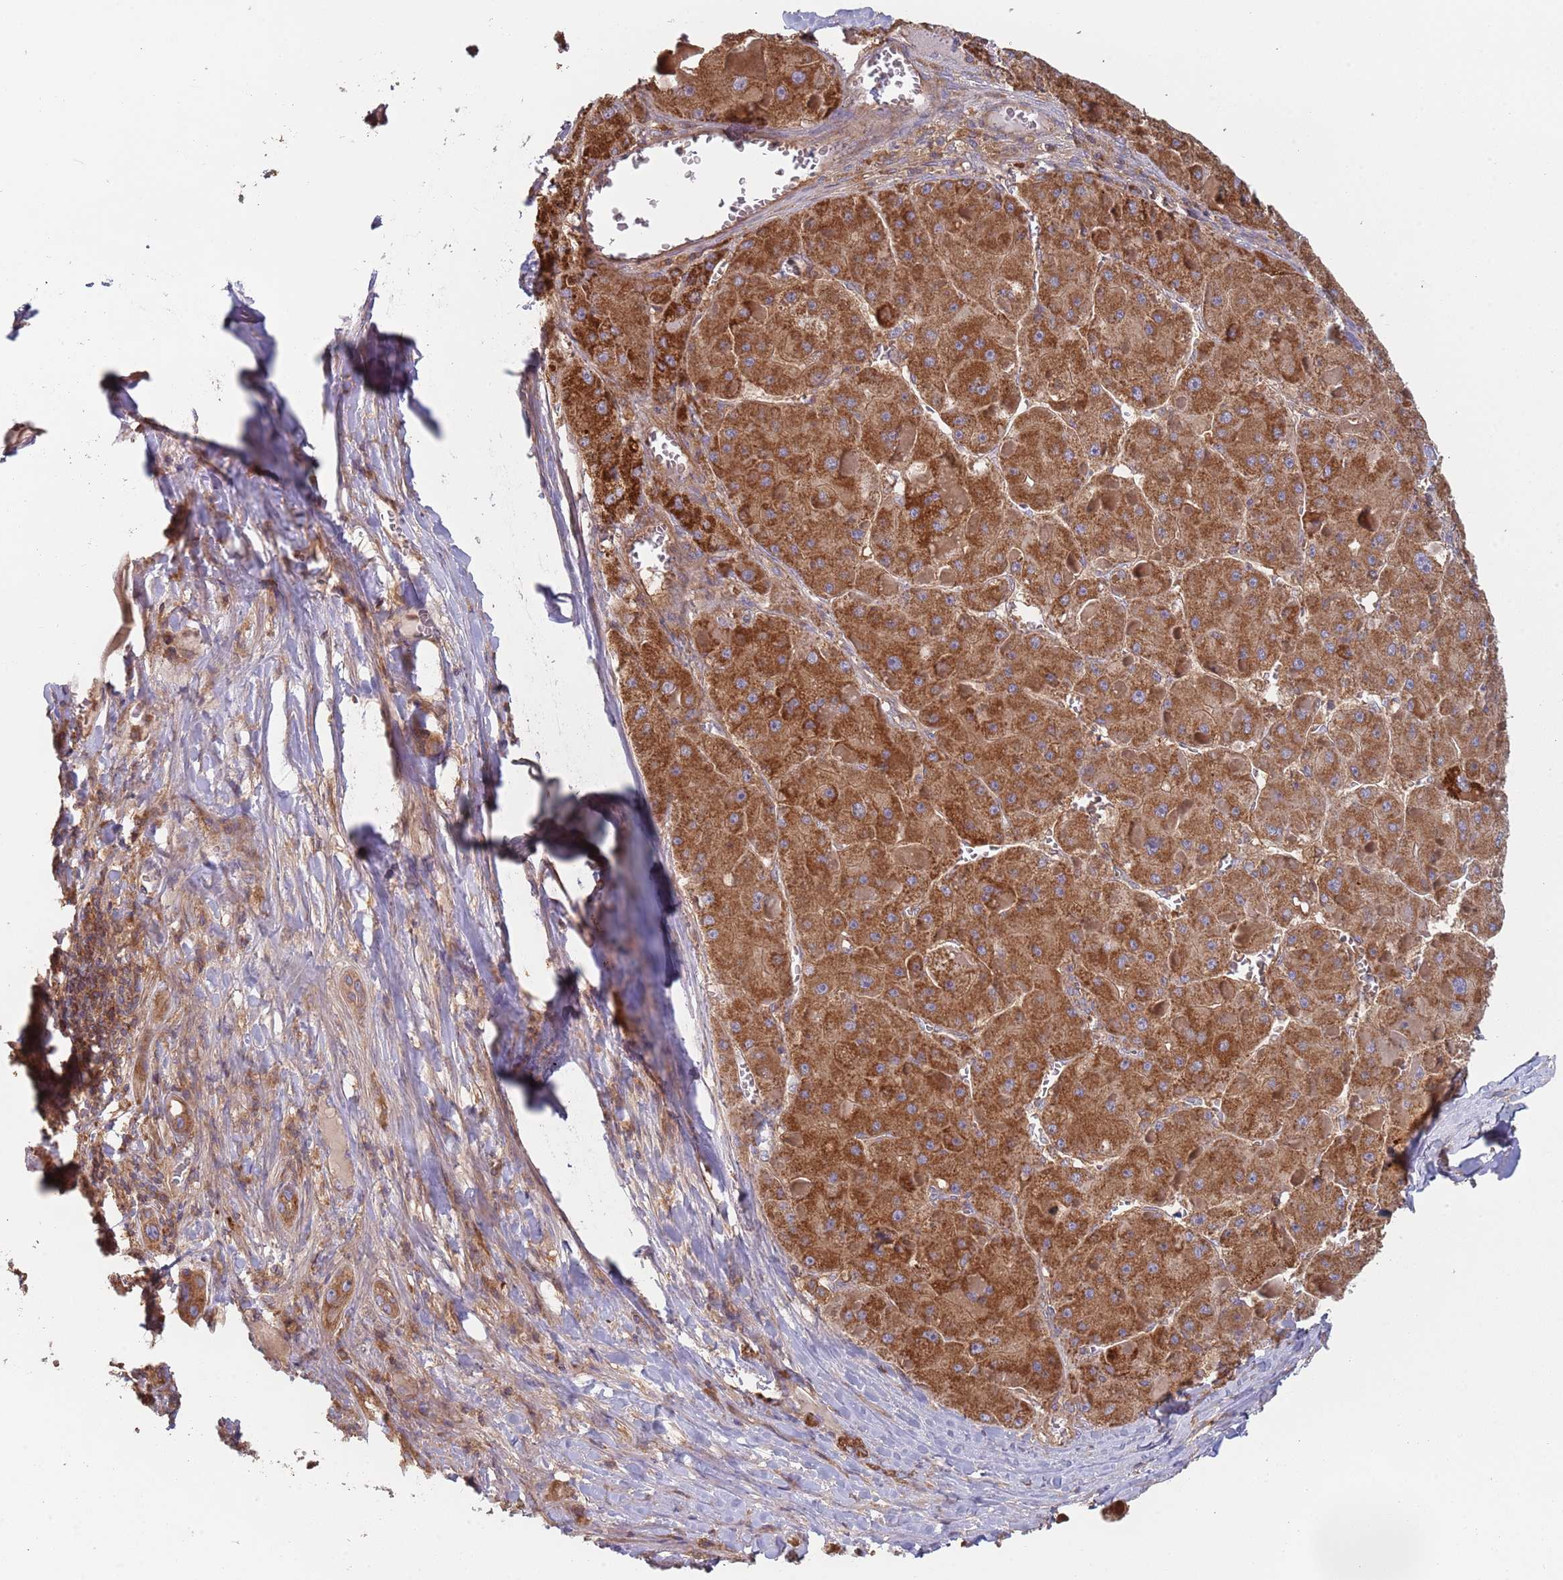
{"staining": {"intensity": "strong", "quantity": ">75%", "location": "cytoplasmic/membranous"}, "tissue": "liver cancer", "cell_type": "Tumor cells", "image_type": "cancer", "snomed": [{"axis": "morphology", "description": "Carcinoma, Hepatocellular, NOS"}, {"axis": "topography", "description": "Liver"}], "caption": "DAB (3,3'-diaminobenzidine) immunohistochemical staining of human liver hepatocellular carcinoma displays strong cytoplasmic/membranous protein expression in about >75% of tumor cells.", "gene": "GDI2", "patient": {"sex": "female", "age": 73}}